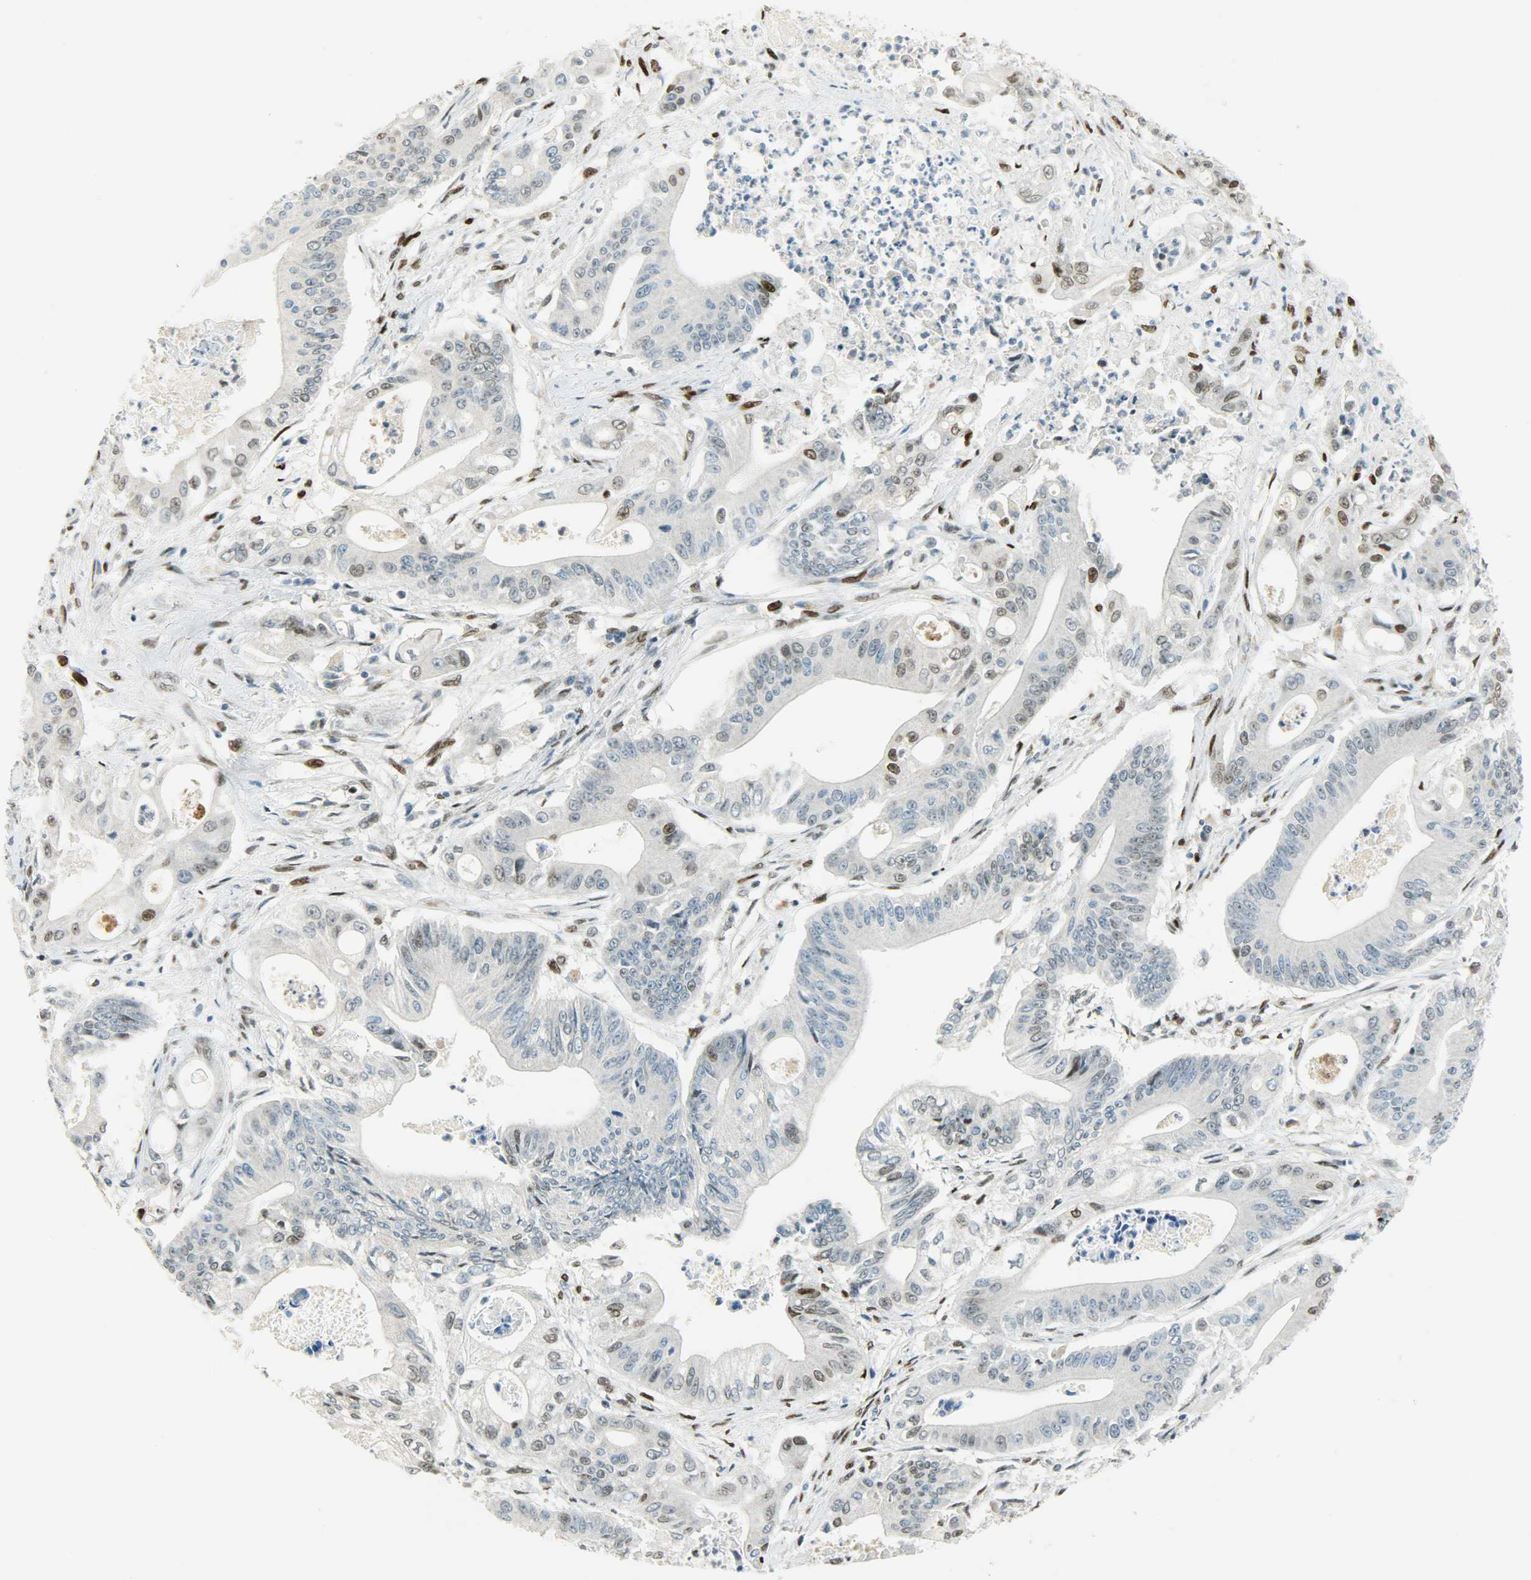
{"staining": {"intensity": "negative", "quantity": "none", "location": "none"}, "tissue": "pancreatic cancer", "cell_type": "Tumor cells", "image_type": "cancer", "snomed": [{"axis": "morphology", "description": "Normal tissue, NOS"}, {"axis": "topography", "description": "Lymph node"}], "caption": "An image of pancreatic cancer stained for a protein exhibits no brown staining in tumor cells. Brightfield microscopy of immunohistochemistry (IHC) stained with DAB (brown) and hematoxylin (blue), captured at high magnification.", "gene": "JUNB", "patient": {"sex": "male", "age": 62}}